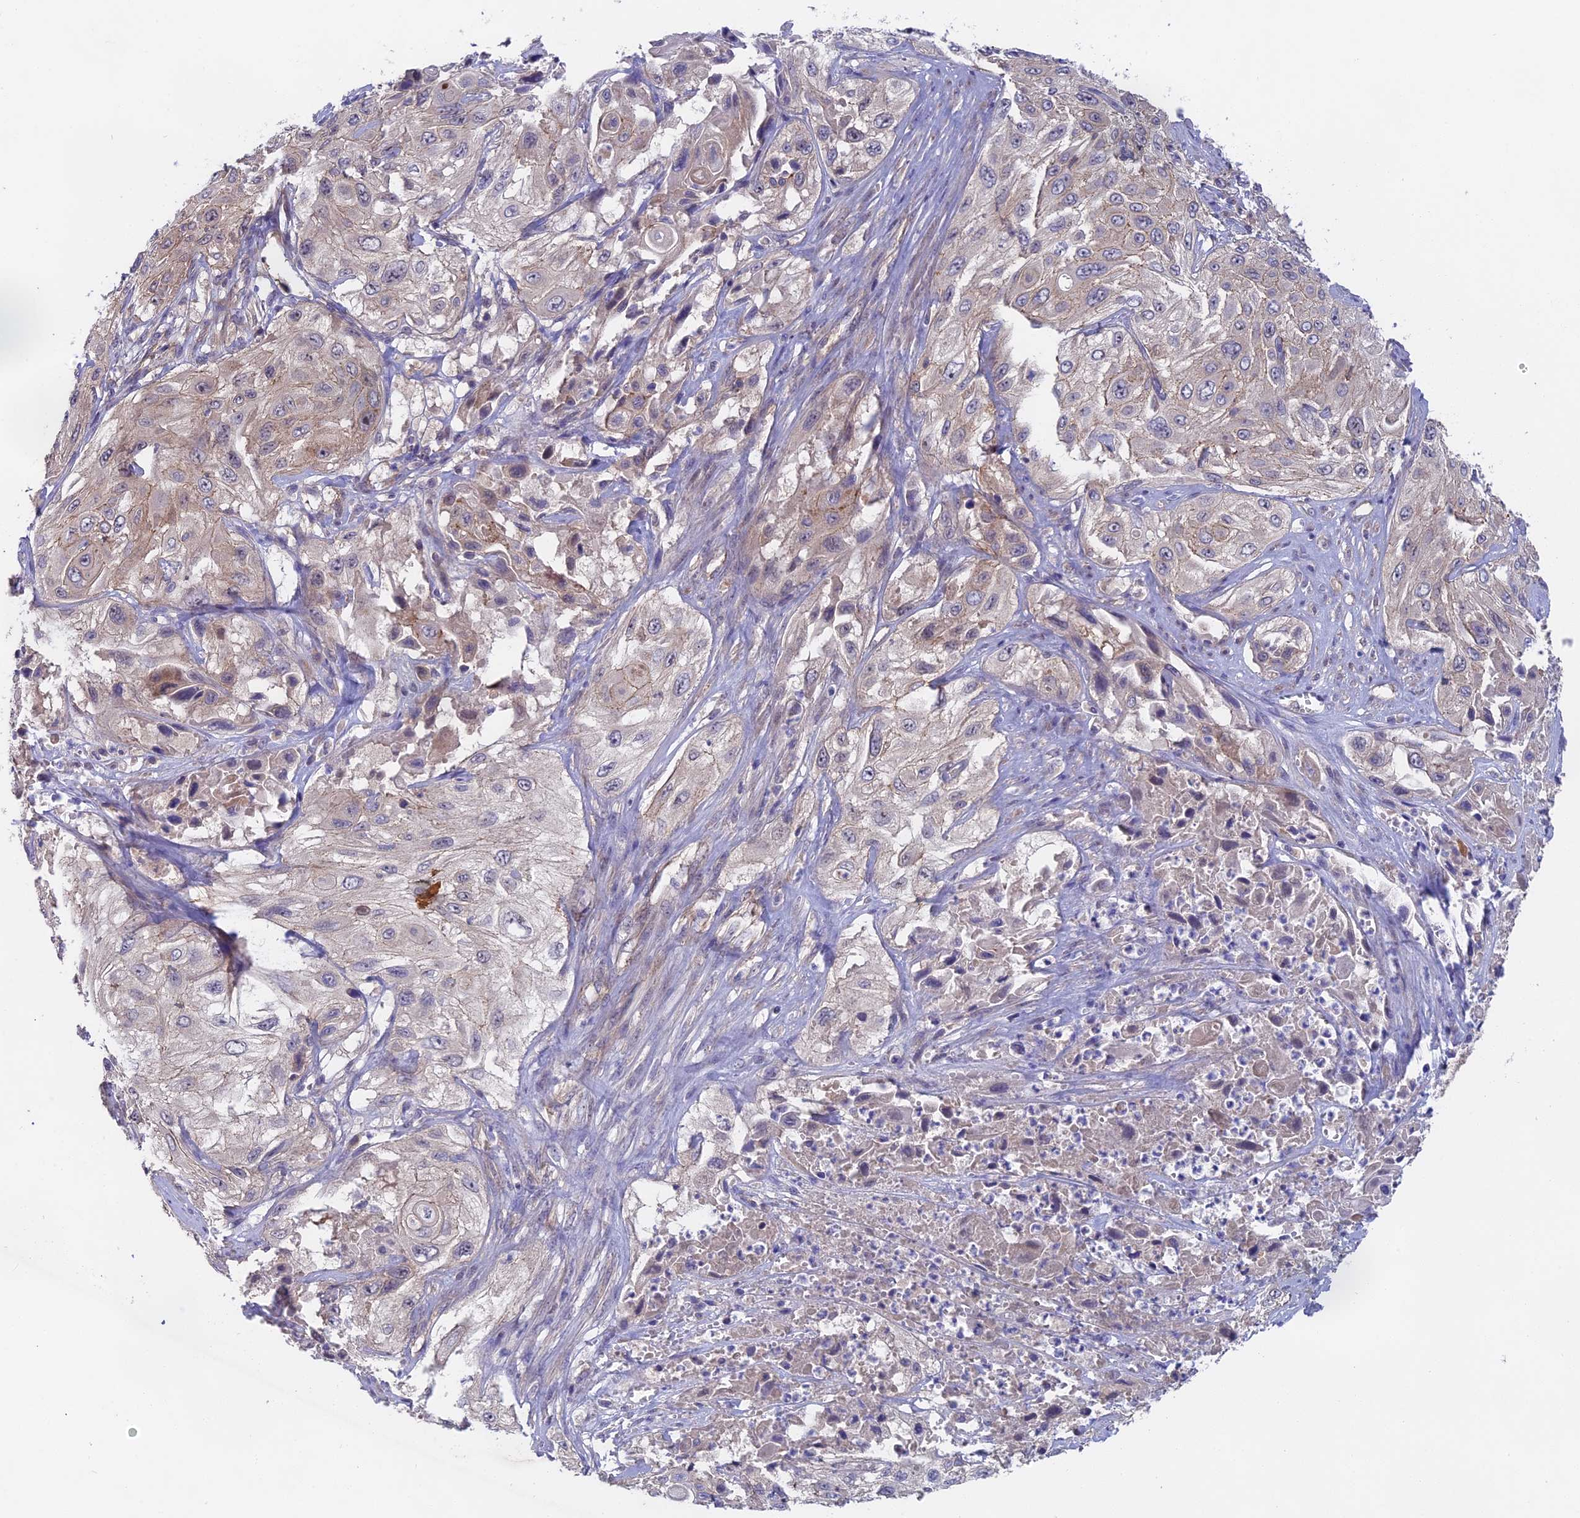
{"staining": {"intensity": "weak", "quantity": "25%-75%", "location": "cytoplasmic/membranous"}, "tissue": "cervical cancer", "cell_type": "Tumor cells", "image_type": "cancer", "snomed": [{"axis": "morphology", "description": "Squamous cell carcinoma, NOS"}, {"axis": "topography", "description": "Cervix"}], "caption": "A low amount of weak cytoplasmic/membranous staining is appreciated in approximately 25%-75% of tumor cells in cervical squamous cell carcinoma tissue.", "gene": "TENT4B", "patient": {"sex": "female", "age": 42}}